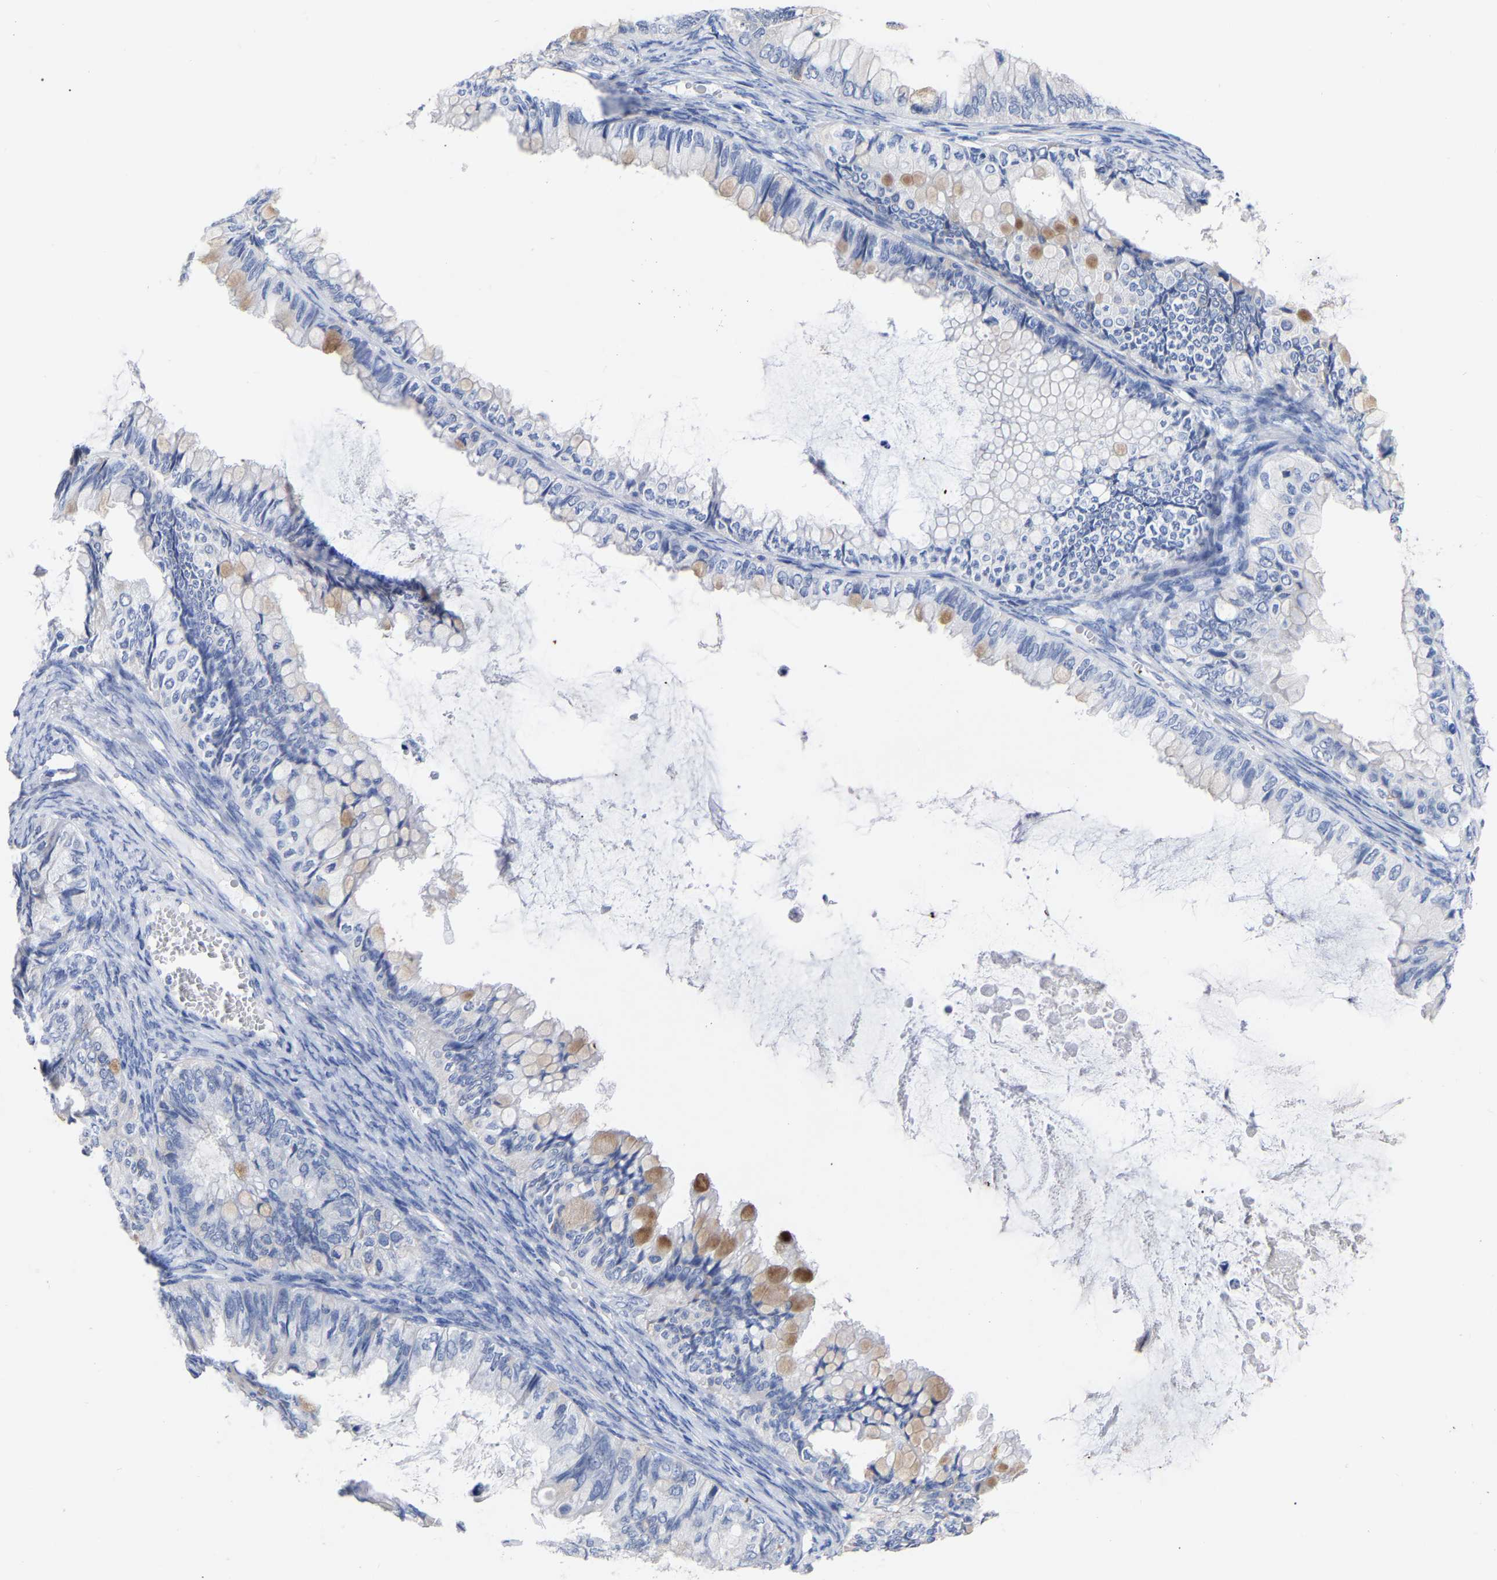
{"staining": {"intensity": "moderate", "quantity": "<25%", "location": "cytoplasmic/membranous"}, "tissue": "ovarian cancer", "cell_type": "Tumor cells", "image_type": "cancer", "snomed": [{"axis": "morphology", "description": "Cystadenocarcinoma, mucinous, NOS"}, {"axis": "topography", "description": "Ovary"}], "caption": "Immunohistochemistry of ovarian cancer exhibits low levels of moderate cytoplasmic/membranous expression in about <25% of tumor cells. Immunohistochemistry (ihc) stains the protein in brown and the nuclei are stained blue.", "gene": "ANXA13", "patient": {"sex": "female", "age": 80}}